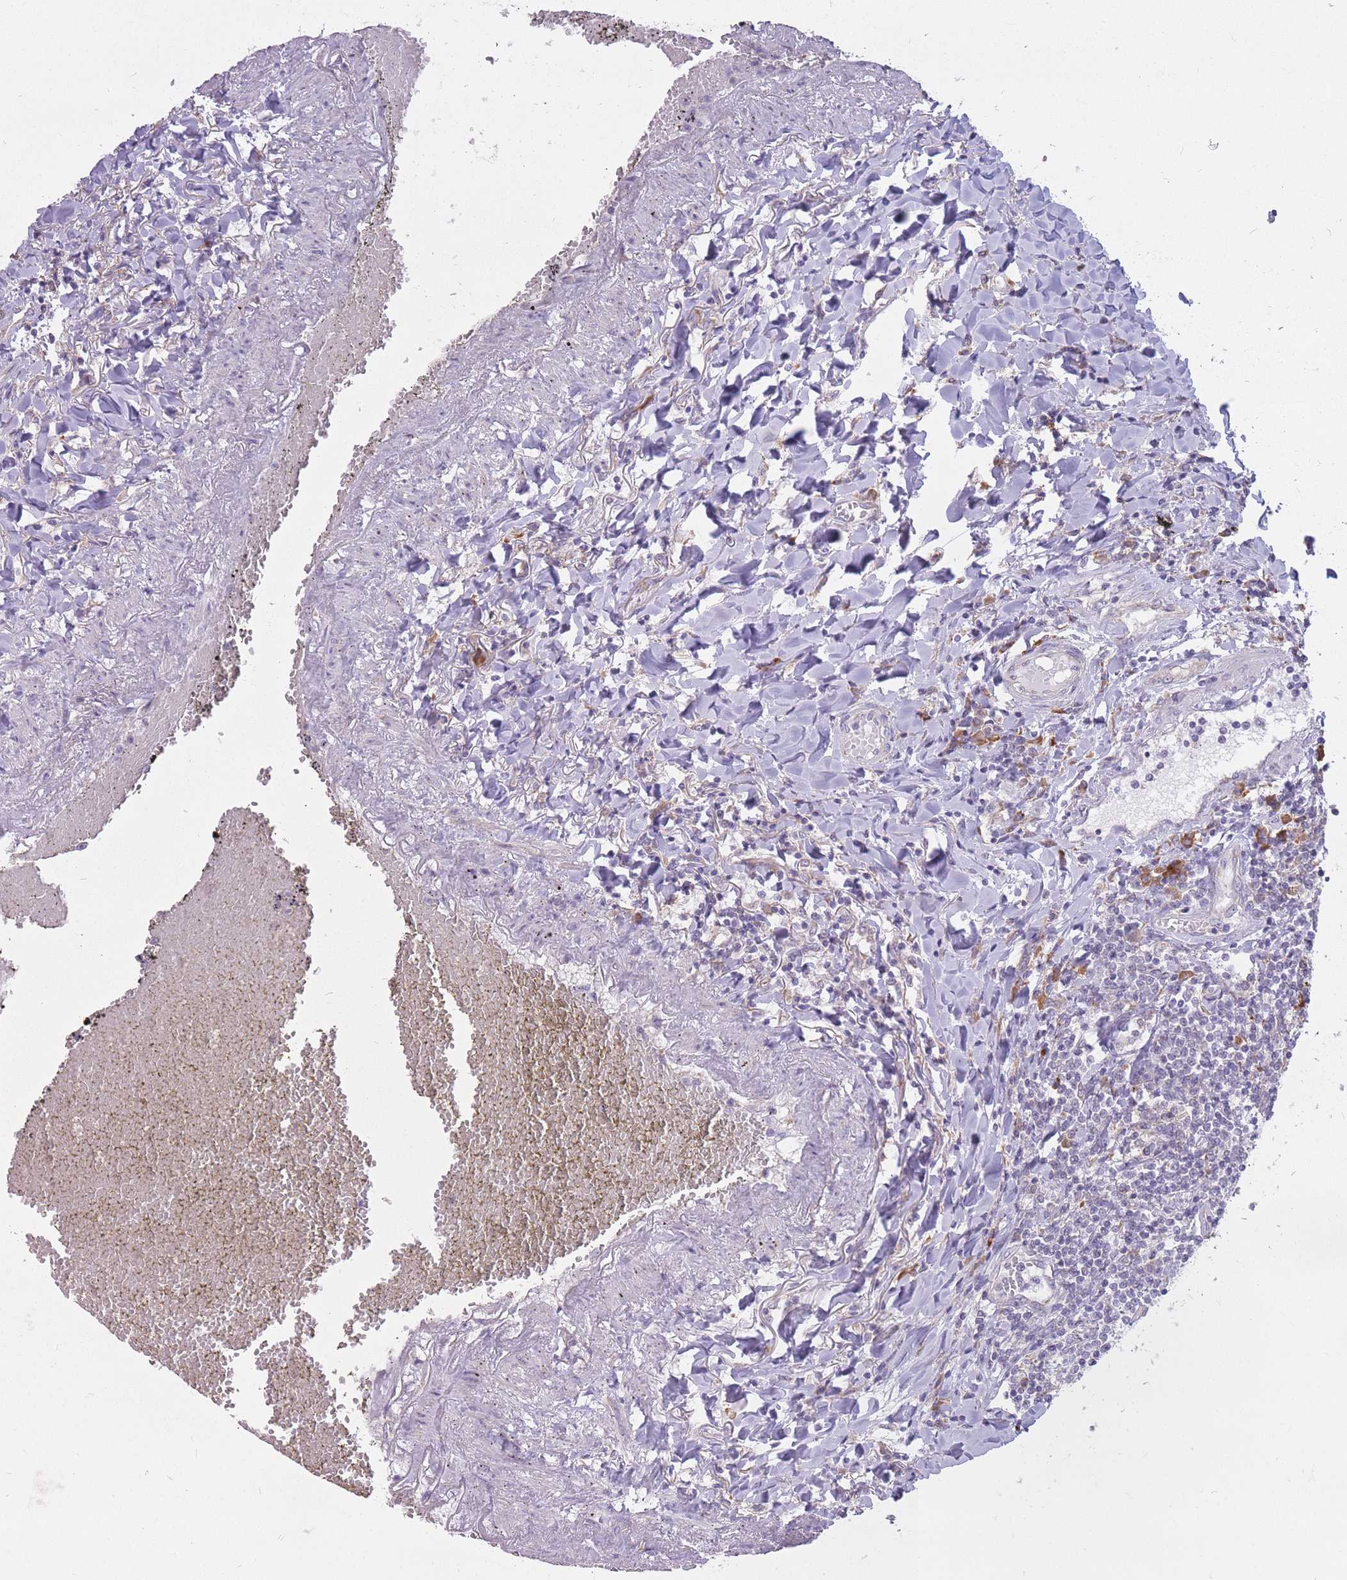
{"staining": {"intensity": "negative", "quantity": "none", "location": "none"}, "tissue": "lymphoma", "cell_type": "Tumor cells", "image_type": "cancer", "snomed": [{"axis": "morphology", "description": "Malignant lymphoma, non-Hodgkin's type, Low grade"}, {"axis": "topography", "description": "Lung"}], "caption": "The immunohistochemistry image has no significant positivity in tumor cells of lymphoma tissue.", "gene": "TRAPPC5", "patient": {"sex": "female", "age": 71}}